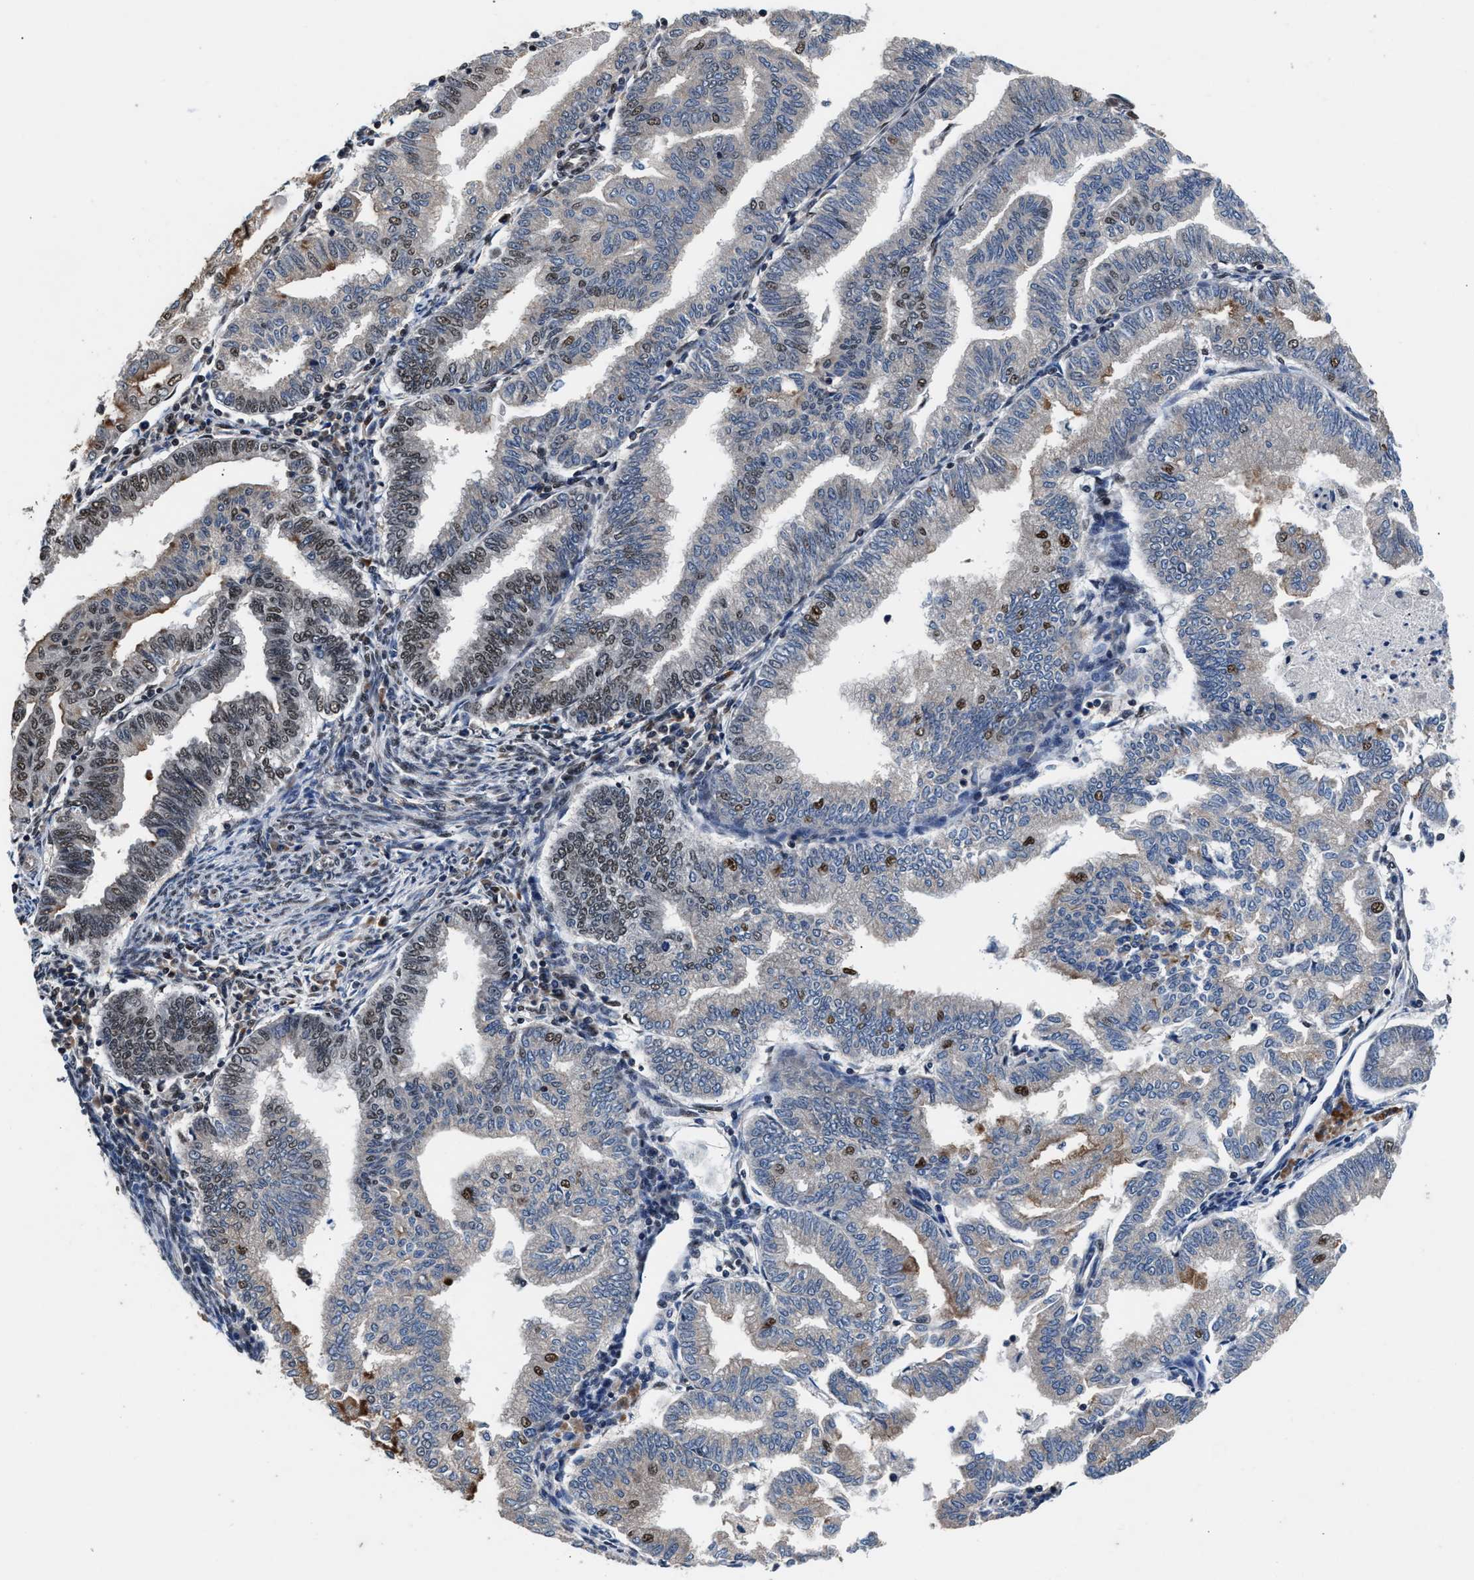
{"staining": {"intensity": "moderate", "quantity": "25%-75%", "location": "nuclear"}, "tissue": "endometrial cancer", "cell_type": "Tumor cells", "image_type": "cancer", "snomed": [{"axis": "morphology", "description": "Polyp, NOS"}, {"axis": "morphology", "description": "Adenocarcinoma, NOS"}, {"axis": "morphology", "description": "Adenoma, NOS"}, {"axis": "topography", "description": "Endometrium"}], "caption": "A brown stain labels moderate nuclear staining of a protein in adenoma (endometrial) tumor cells. (Stains: DAB (3,3'-diaminobenzidine) in brown, nuclei in blue, Microscopy: brightfield microscopy at high magnification).", "gene": "USP16", "patient": {"sex": "female", "age": 79}}